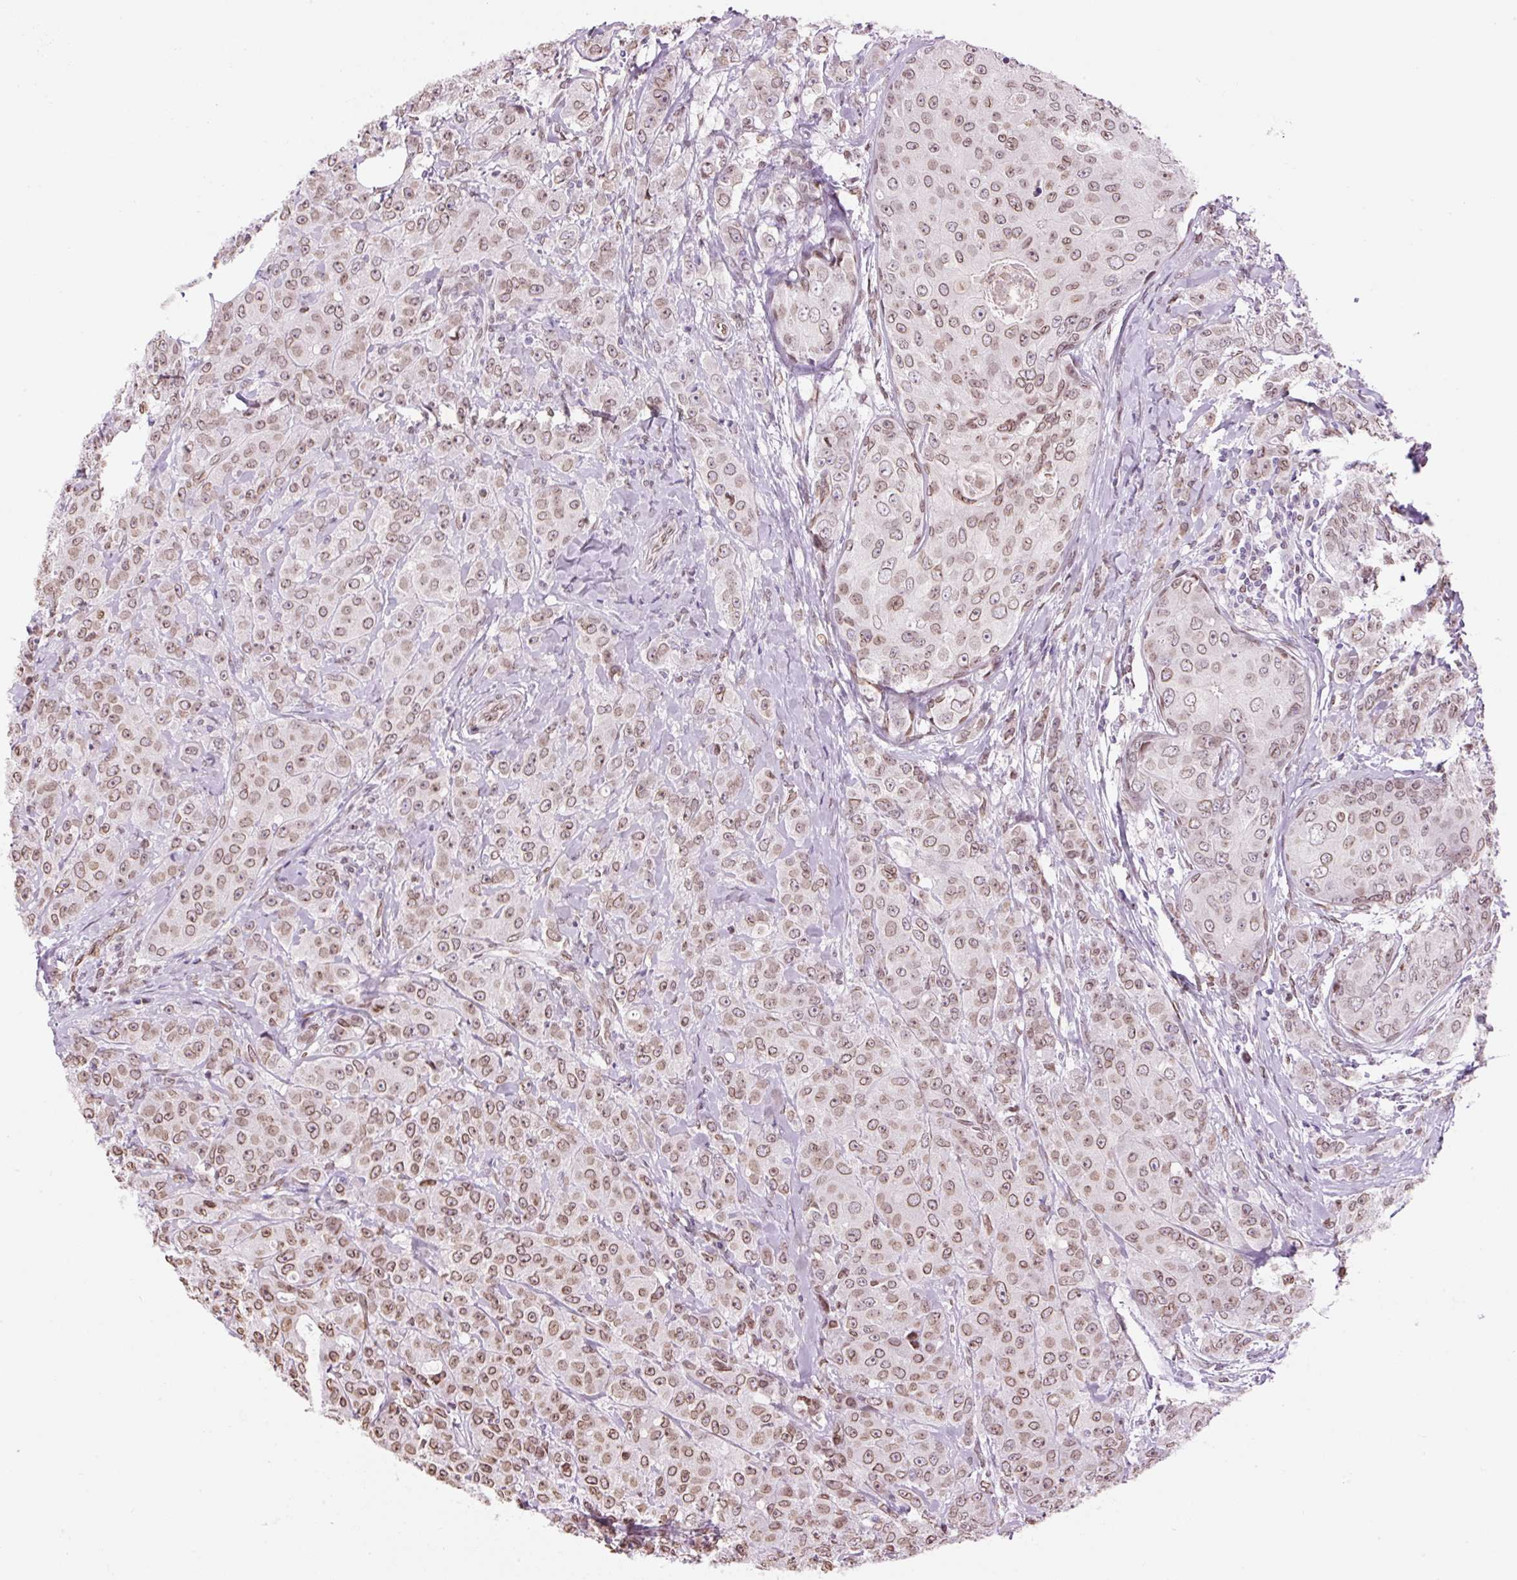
{"staining": {"intensity": "moderate", "quantity": ">75%", "location": "cytoplasmic/membranous,nuclear"}, "tissue": "breast cancer", "cell_type": "Tumor cells", "image_type": "cancer", "snomed": [{"axis": "morphology", "description": "Duct carcinoma"}, {"axis": "topography", "description": "Breast"}], "caption": "This photomicrograph reveals IHC staining of human intraductal carcinoma (breast), with medium moderate cytoplasmic/membranous and nuclear staining in approximately >75% of tumor cells.", "gene": "ZNF224", "patient": {"sex": "female", "age": 43}}